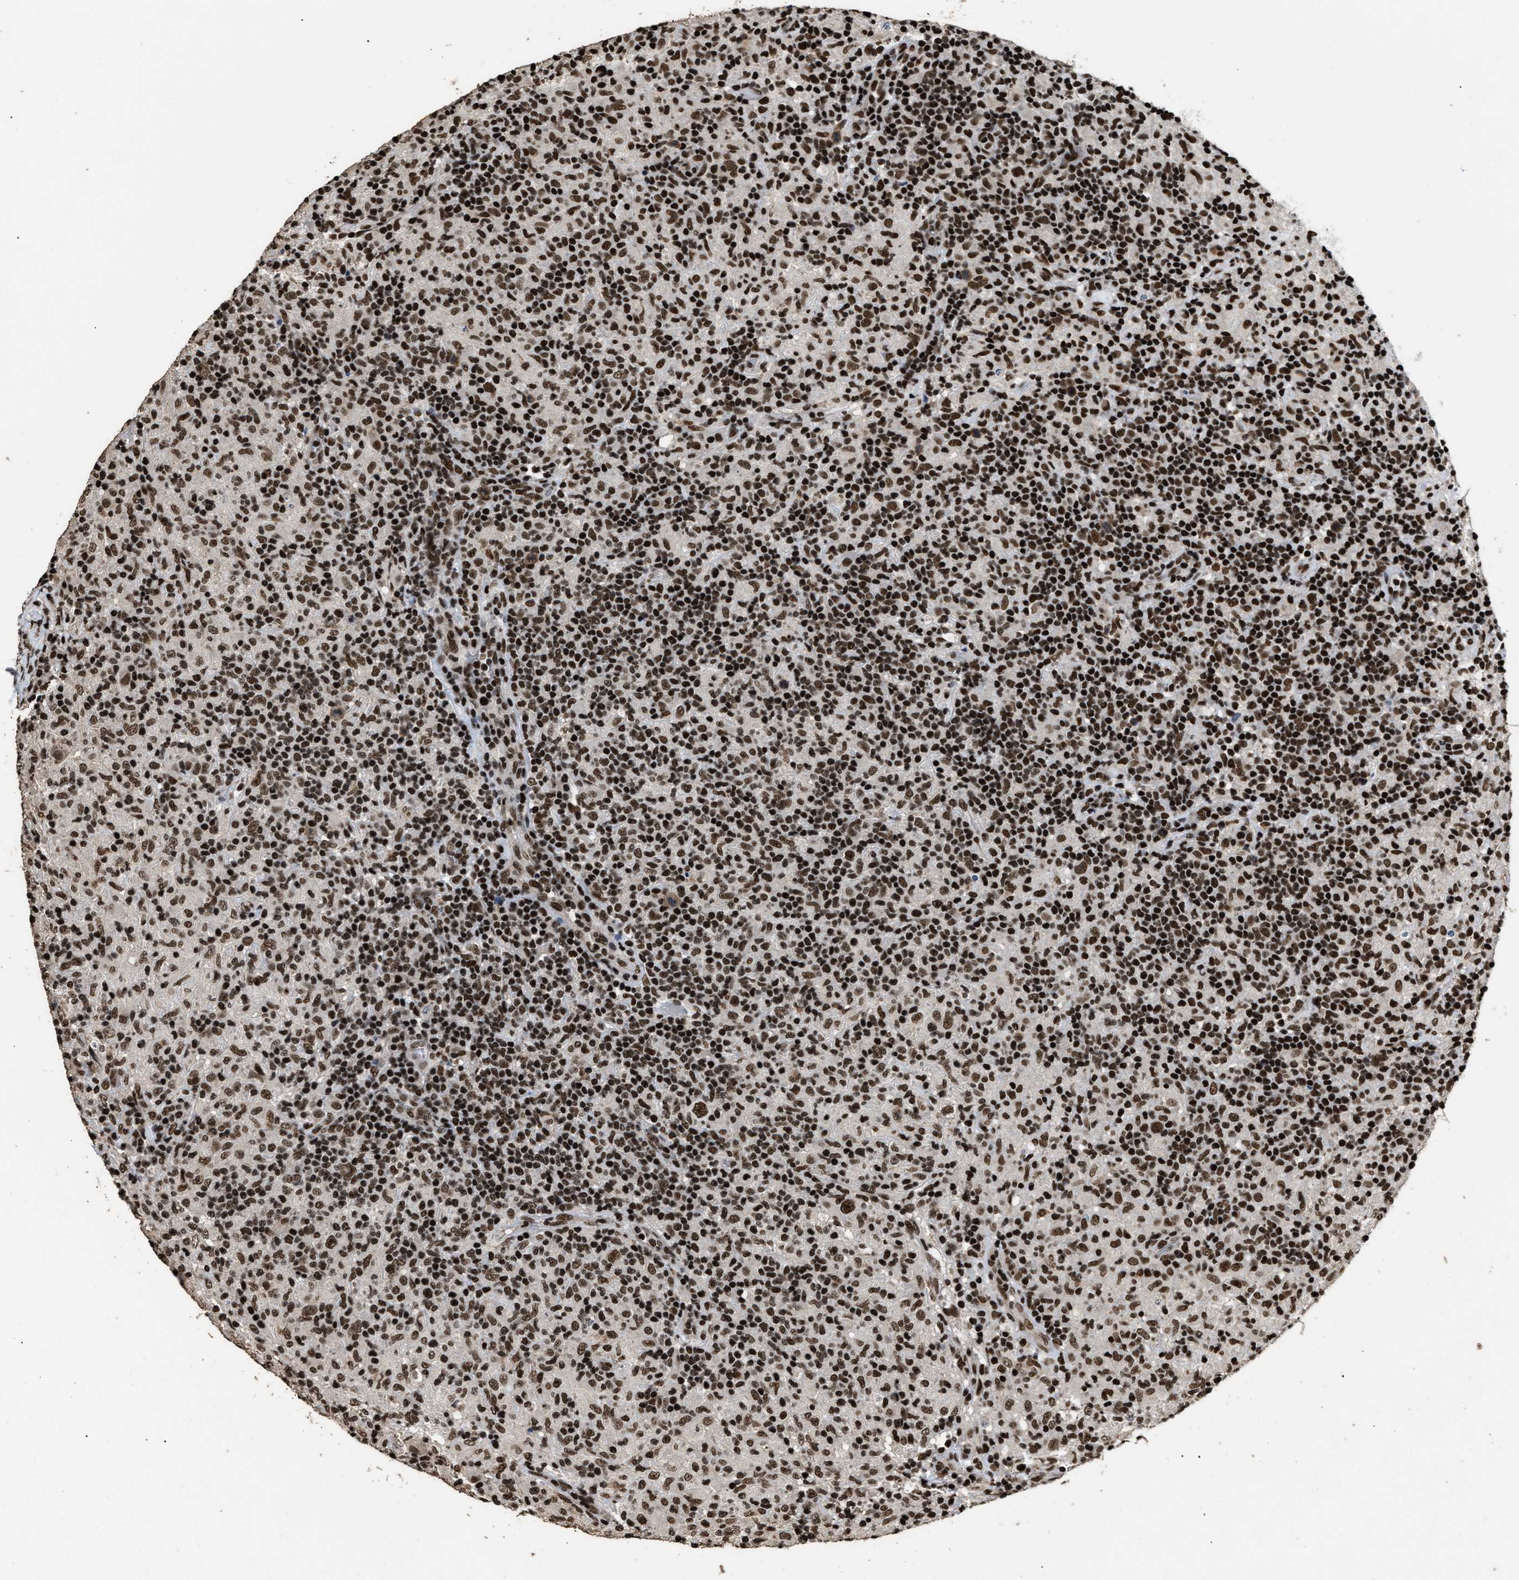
{"staining": {"intensity": "strong", "quantity": ">75%", "location": "nuclear"}, "tissue": "lymphoma", "cell_type": "Tumor cells", "image_type": "cancer", "snomed": [{"axis": "morphology", "description": "Hodgkin's disease, NOS"}, {"axis": "topography", "description": "Lymph node"}], "caption": "A brown stain shows strong nuclear expression of a protein in lymphoma tumor cells.", "gene": "RAD21", "patient": {"sex": "male", "age": 70}}